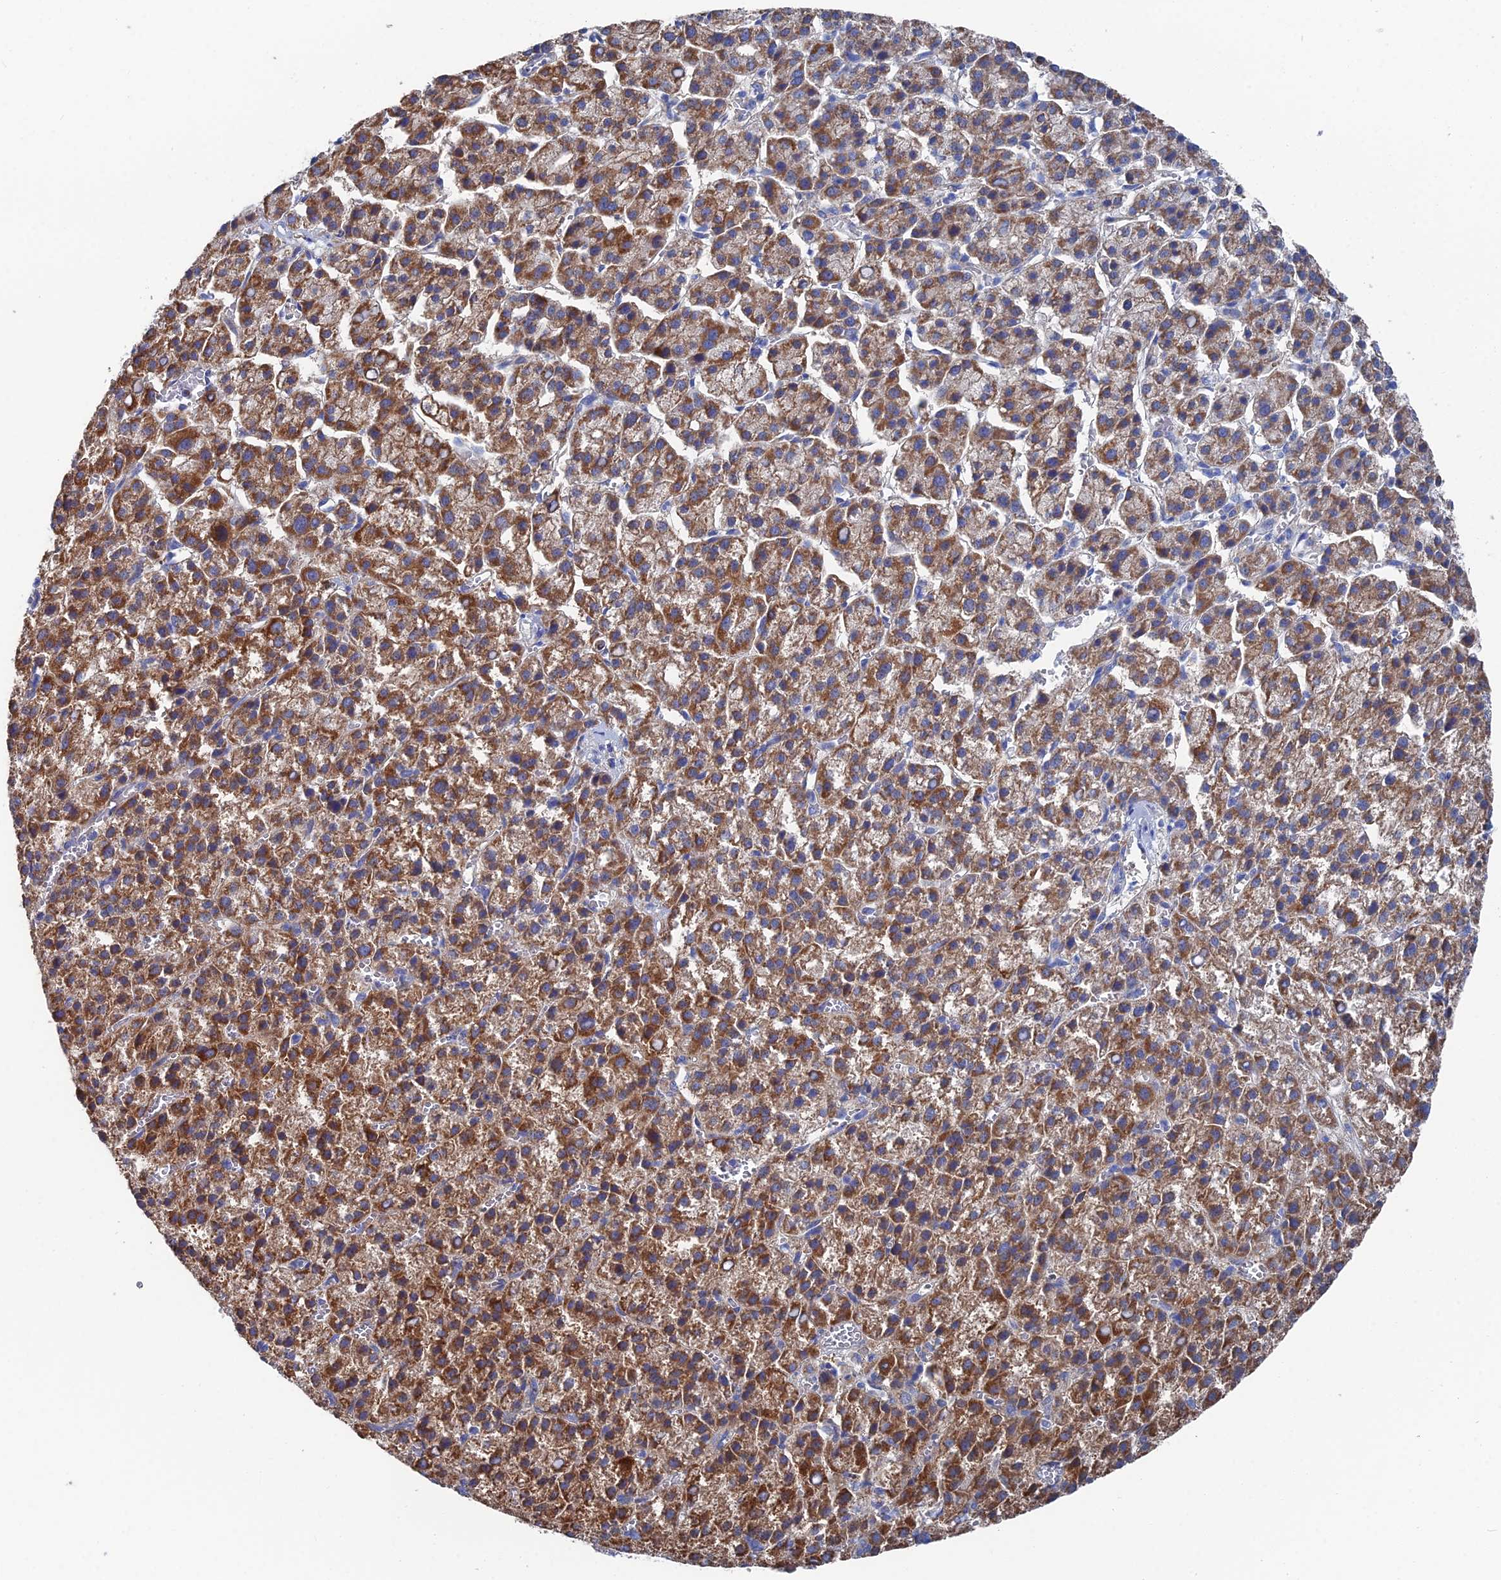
{"staining": {"intensity": "strong", "quantity": ">75%", "location": "cytoplasmic/membranous"}, "tissue": "liver cancer", "cell_type": "Tumor cells", "image_type": "cancer", "snomed": [{"axis": "morphology", "description": "Carcinoma, Hepatocellular, NOS"}, {"axis": "topography", "description": "Liver"}], "caption": "Liver hepatocellular carcinoma stained for a protein exhibits strong cytoplasmic/membranous positivity in tumor cells.", "gene": "IFT80", "patient": {"sex": "female", "age": 58}}